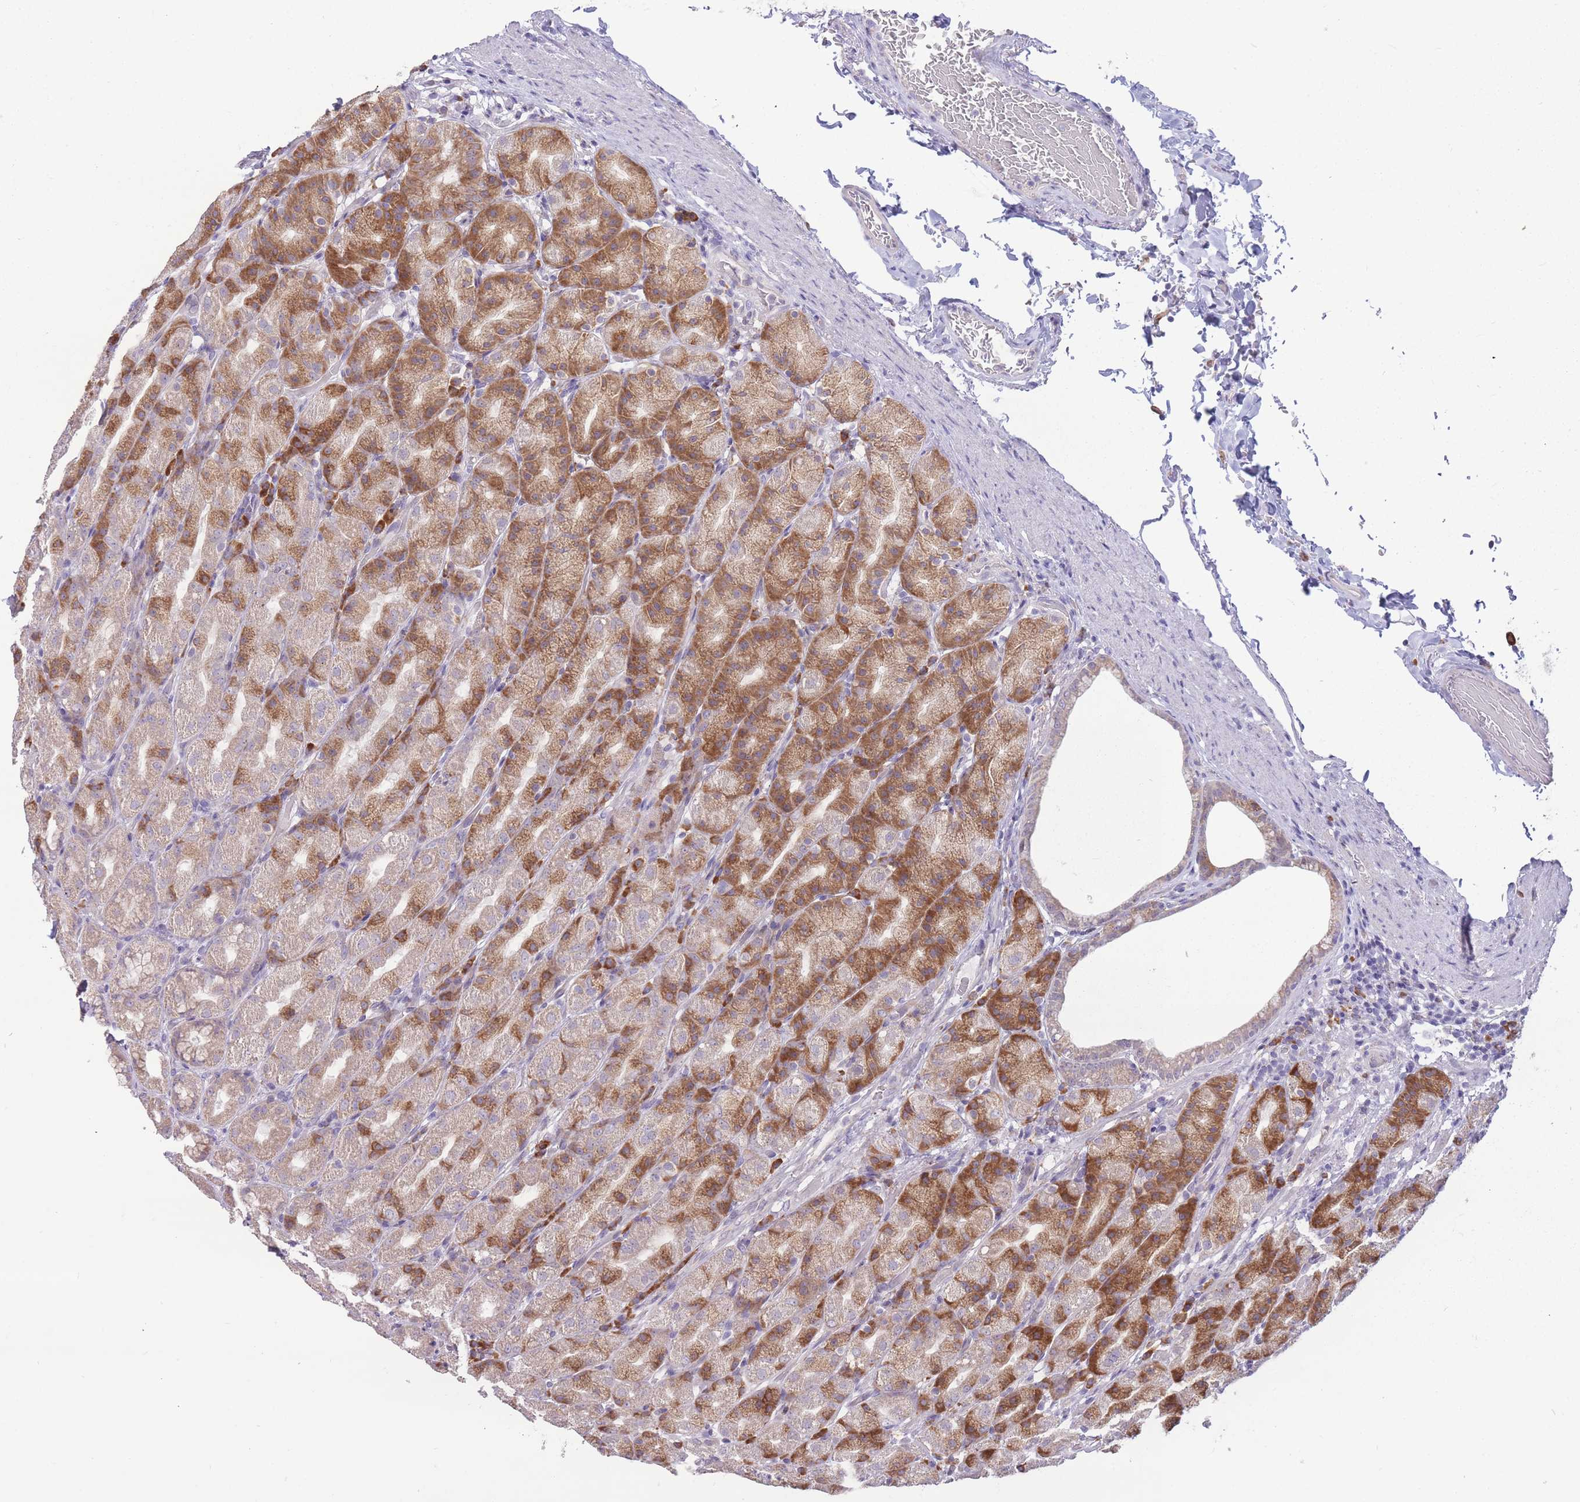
{"staining": {"intensity": "moderate", "quantity": ">75%", "location": "cytoplasmic/membranous"}, "tissue": "stomach", "cell_type": "Glandular cells", "image_type": "normal", "snomed": [{"axis": "morphology", "description": "Normal tissue, NOS"}, {"axis": "topography", "description": "Stomach, upper"}, {"axis": "topography", "description": "Stomach"}], "caption": "DAB immunohistochemical staining of normal stomach displays moderate cytoplasmic/membranous protein staining in approximately >75% of glandular cells.", "gene": "TRAPPC5", "patient": {"sex": "male", "age": 68}}